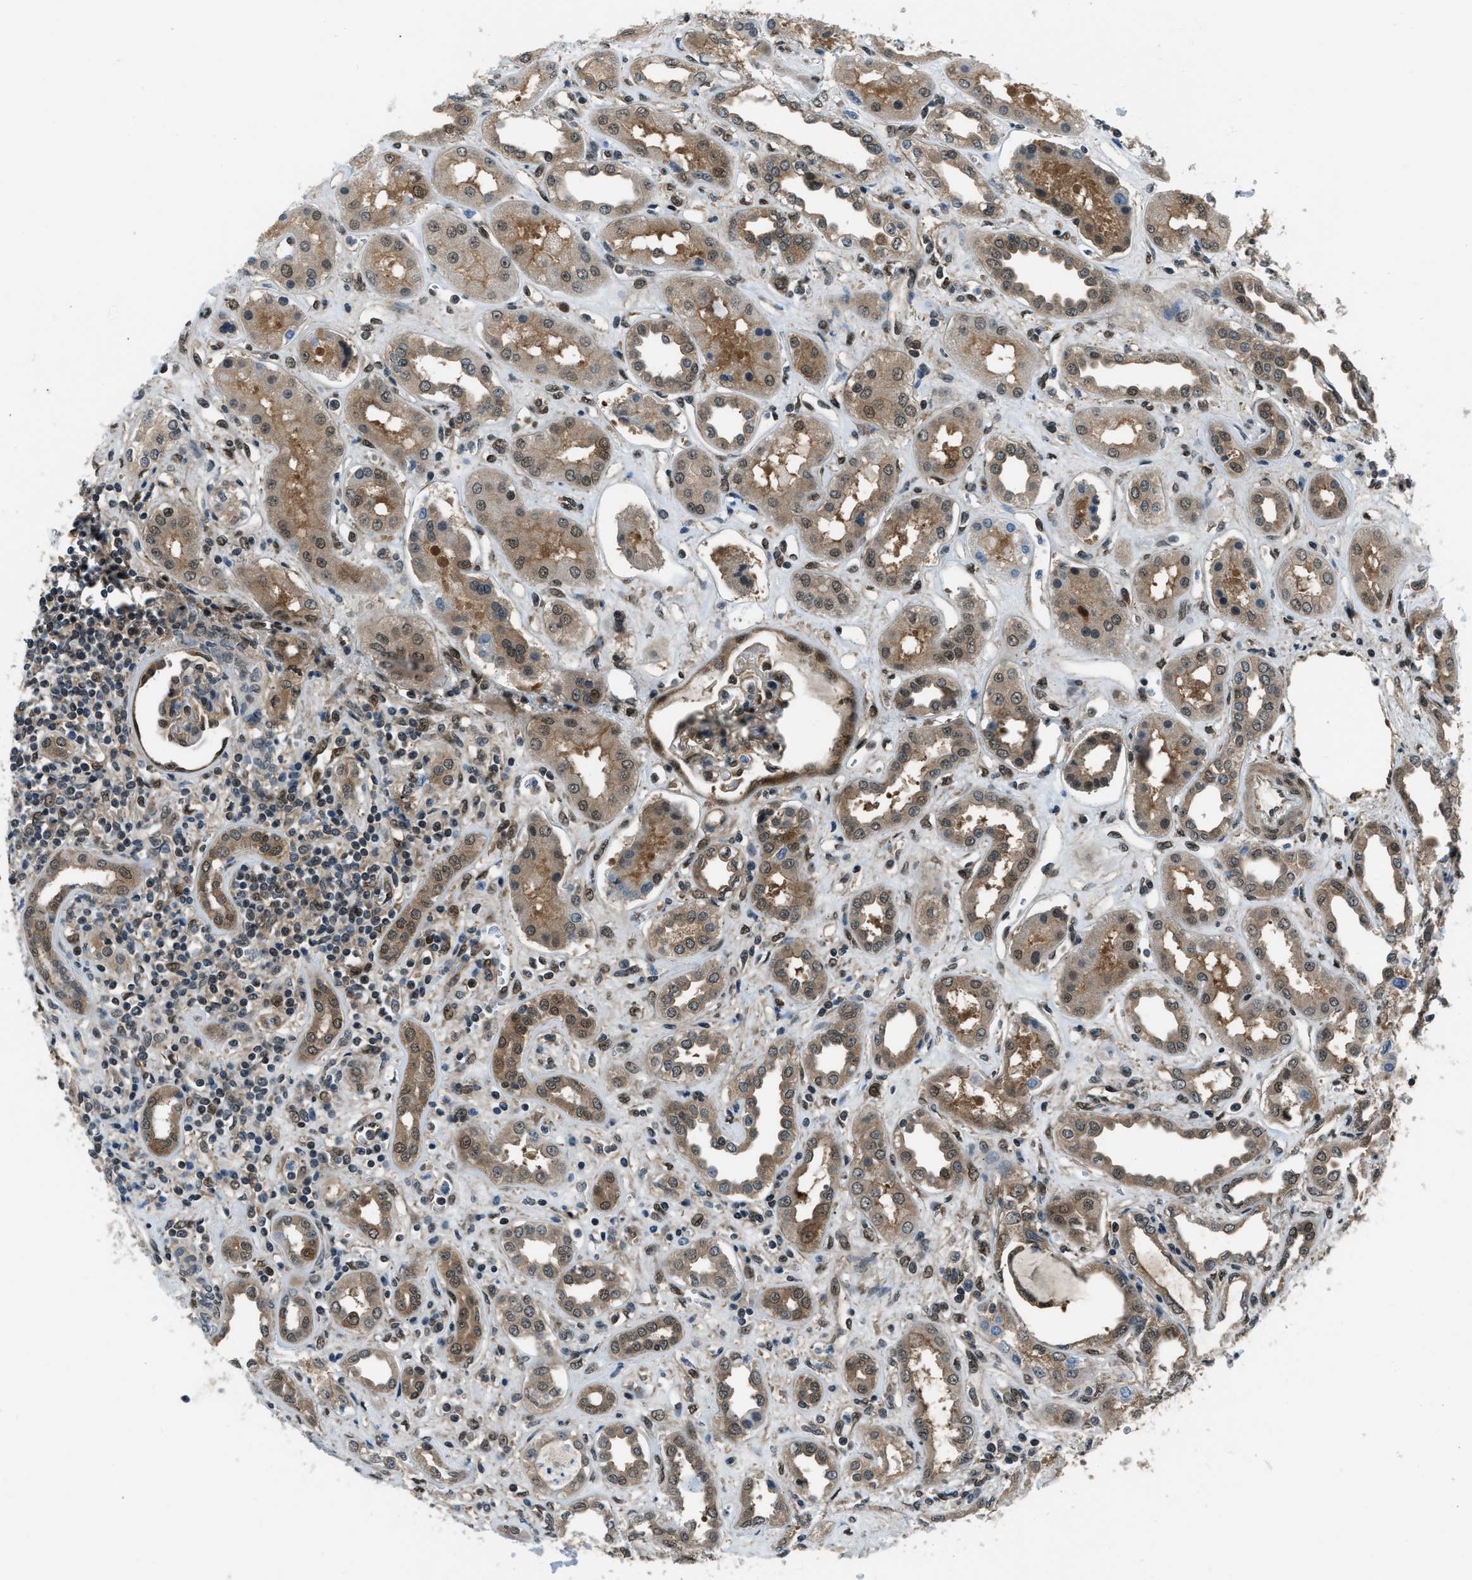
{"staining": {"intensity": "moderate", "quantity": "25%-75%", "location": "cytoplasmic/membranous,nuclear"}, "tissue": "kidney", "cell_type": "Cells in glomeruli", "image_type": "normal", "snomed": [{"axis": "morphology", "description": "Normal tissue, NOS"}, {"axis": "topography", "description": "Kidney"}], "caption": "This image reveals normal kidney stained with immunohistochemistry to label a protein in brown. The cytoplasmic/membranous,nuclear of cells in glomeruli show moderate positivity for the protein. Nuclei are counter-stained blue.", "gene": "NUDCD3", "patient": {"sex": "male", "age": 59}}